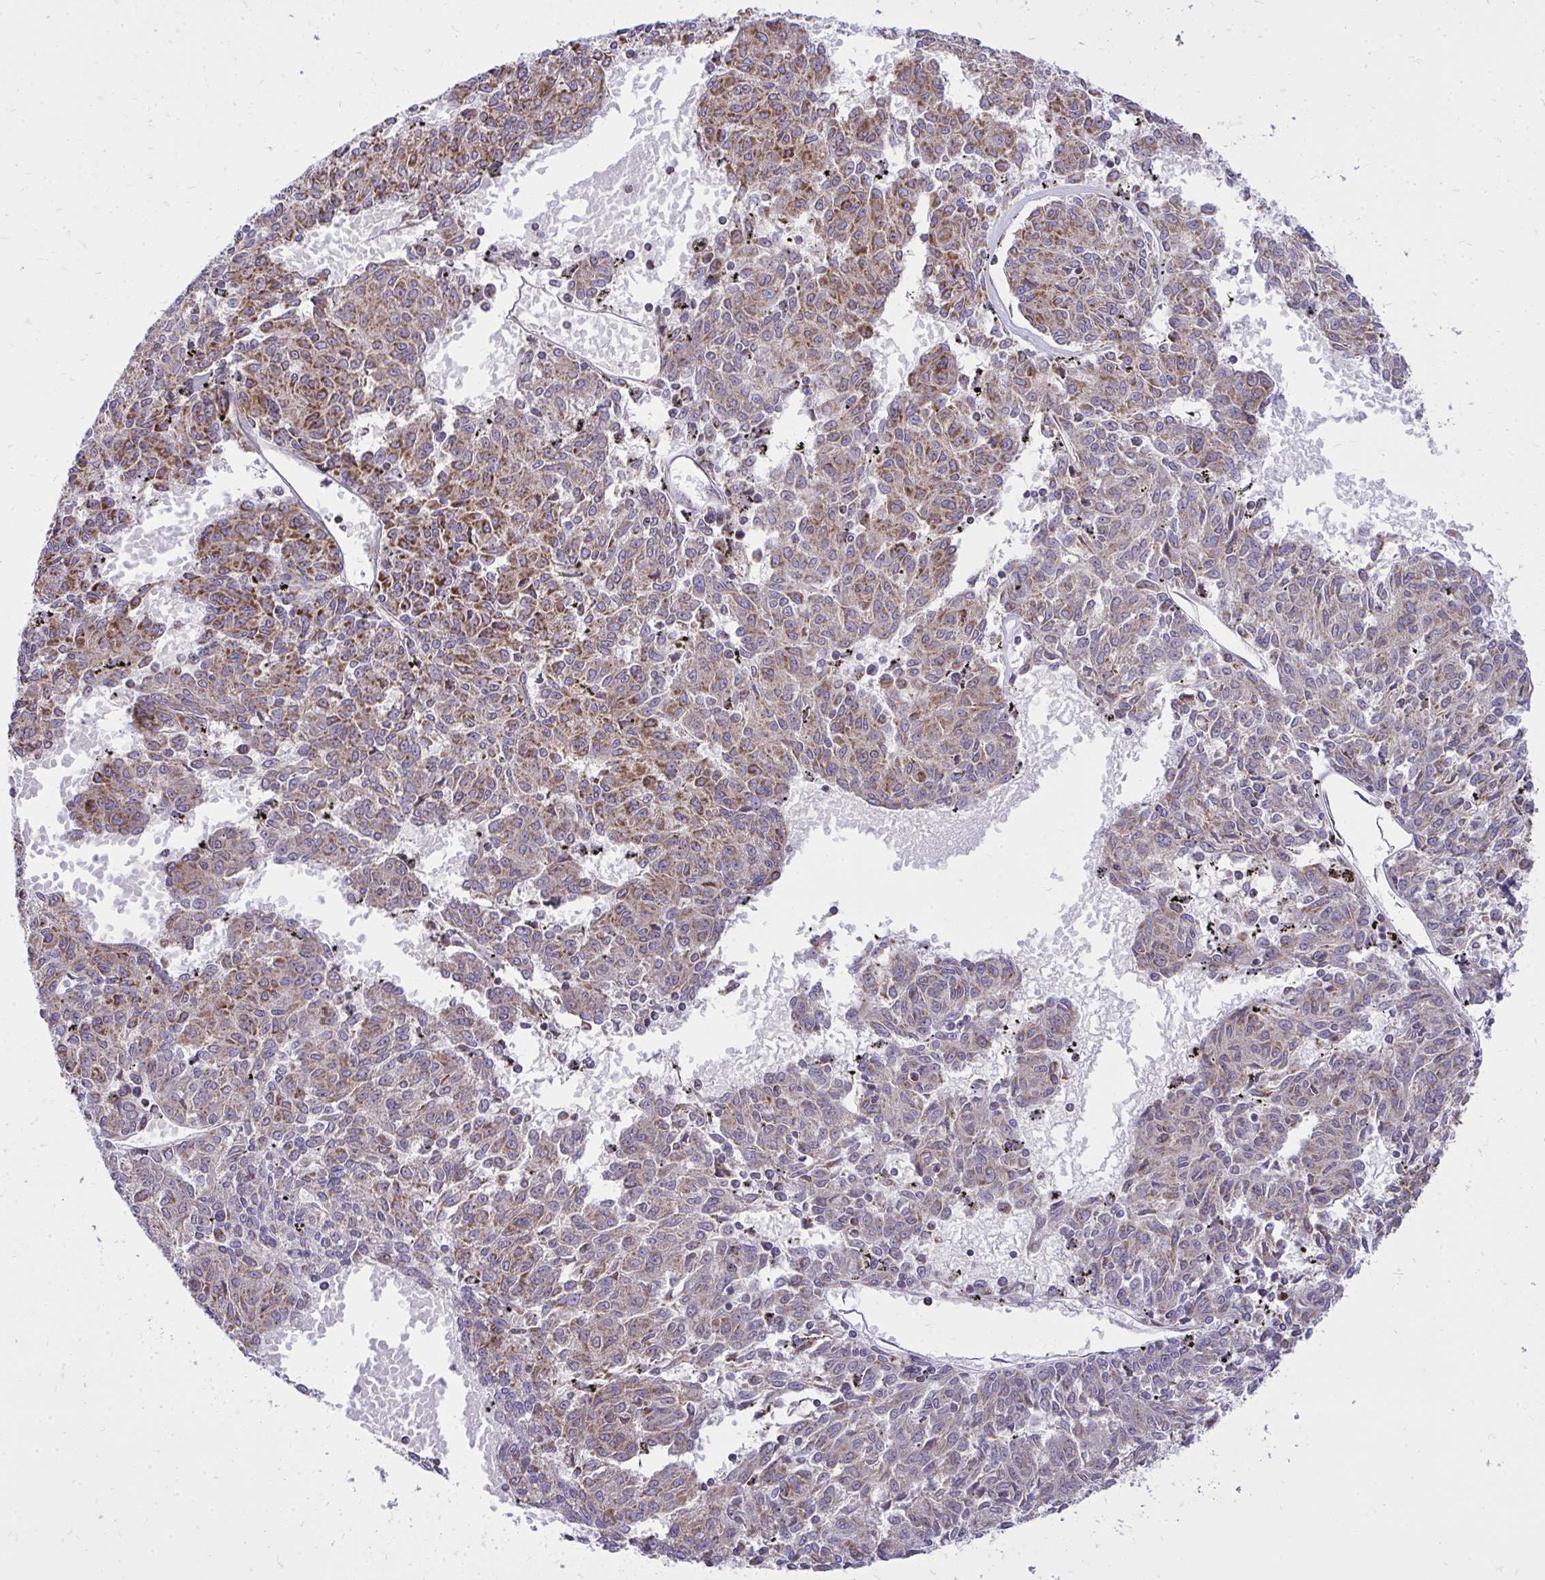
{"staining": {"intensity": "moderate", "quantity": ">75%", "location": "cytoplasmic/membranous"}, "tissue": "melanoma", "cell_type": "Tumor cells", "image_type": "cancer", "snomed": [{"axis": "morphology", "description": "Malignant melanoma, NOS"}, {"axis": "topography", "description": "Skin"}], "caption": "Protein positivity by IHC reveals moderate cytoplasmic/membranous positivity in approximately >75% of tumor cells in melanoma.", "gene": "SPTBN2", "patient": {"sex": "female", "age": 72}}